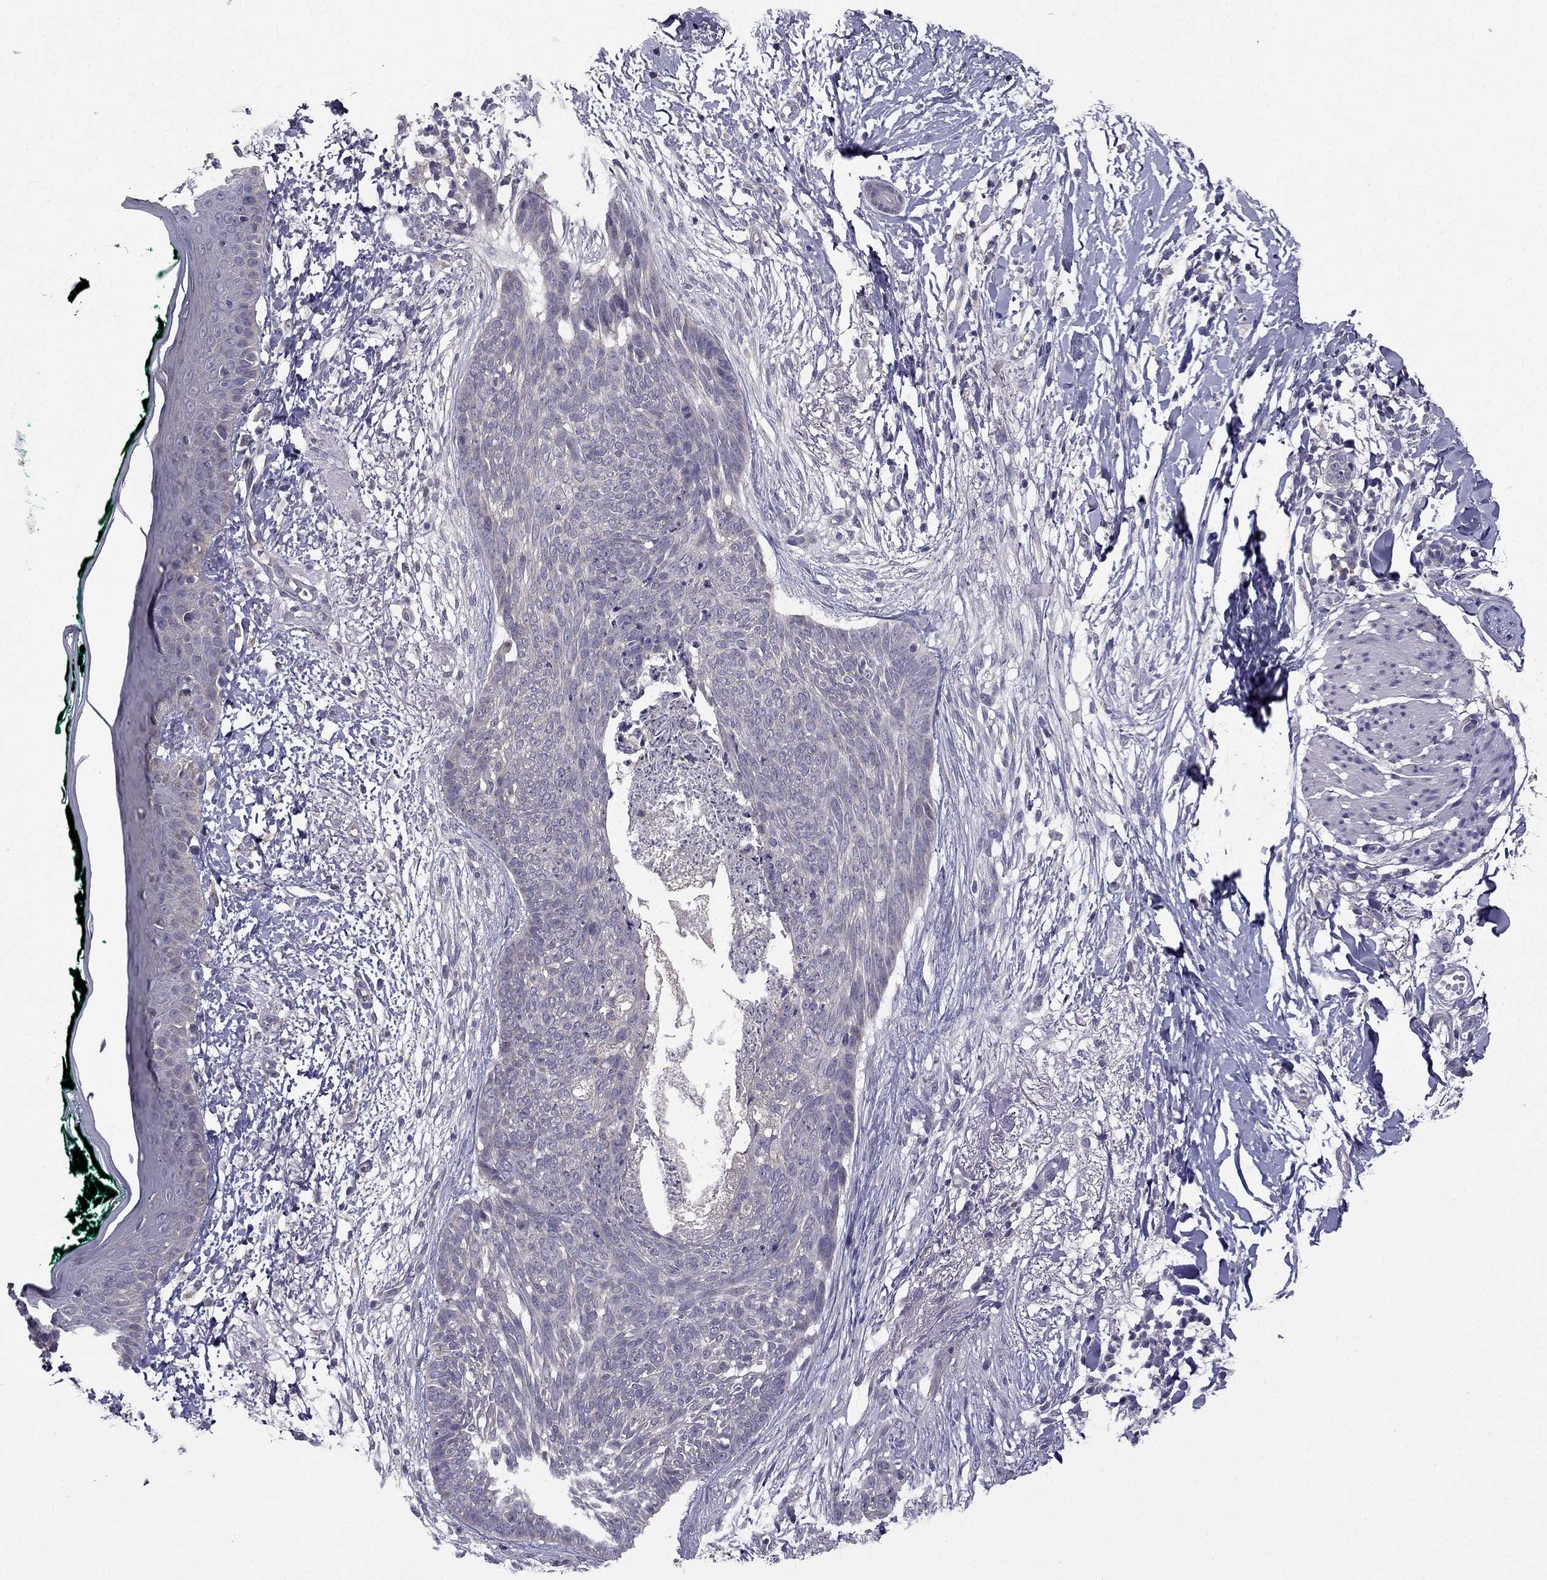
{"staining": {"intensity": "negative", "quantity": "none", "location": "none"}, "tissue": "skin cancer", "cell_type": "Tumor cells", "image_type": "cancer", "snomed": [{"axis": "morphology", "description": "Normal tissue, NOS"}, {"axis": "morphology", "description": "Basal cell carcinoma"}, {"axis": "topography", "description": "Skin"}], "caption": "This micrograph is of skin cancer stained with immunohistochemistry (IHC) to label a protein in brown with the nuclei are counter-stained blue. There is no positivity in tumor cells.", "gene": "HSFX1", "patient": {"sex": "male", "age": 84}}